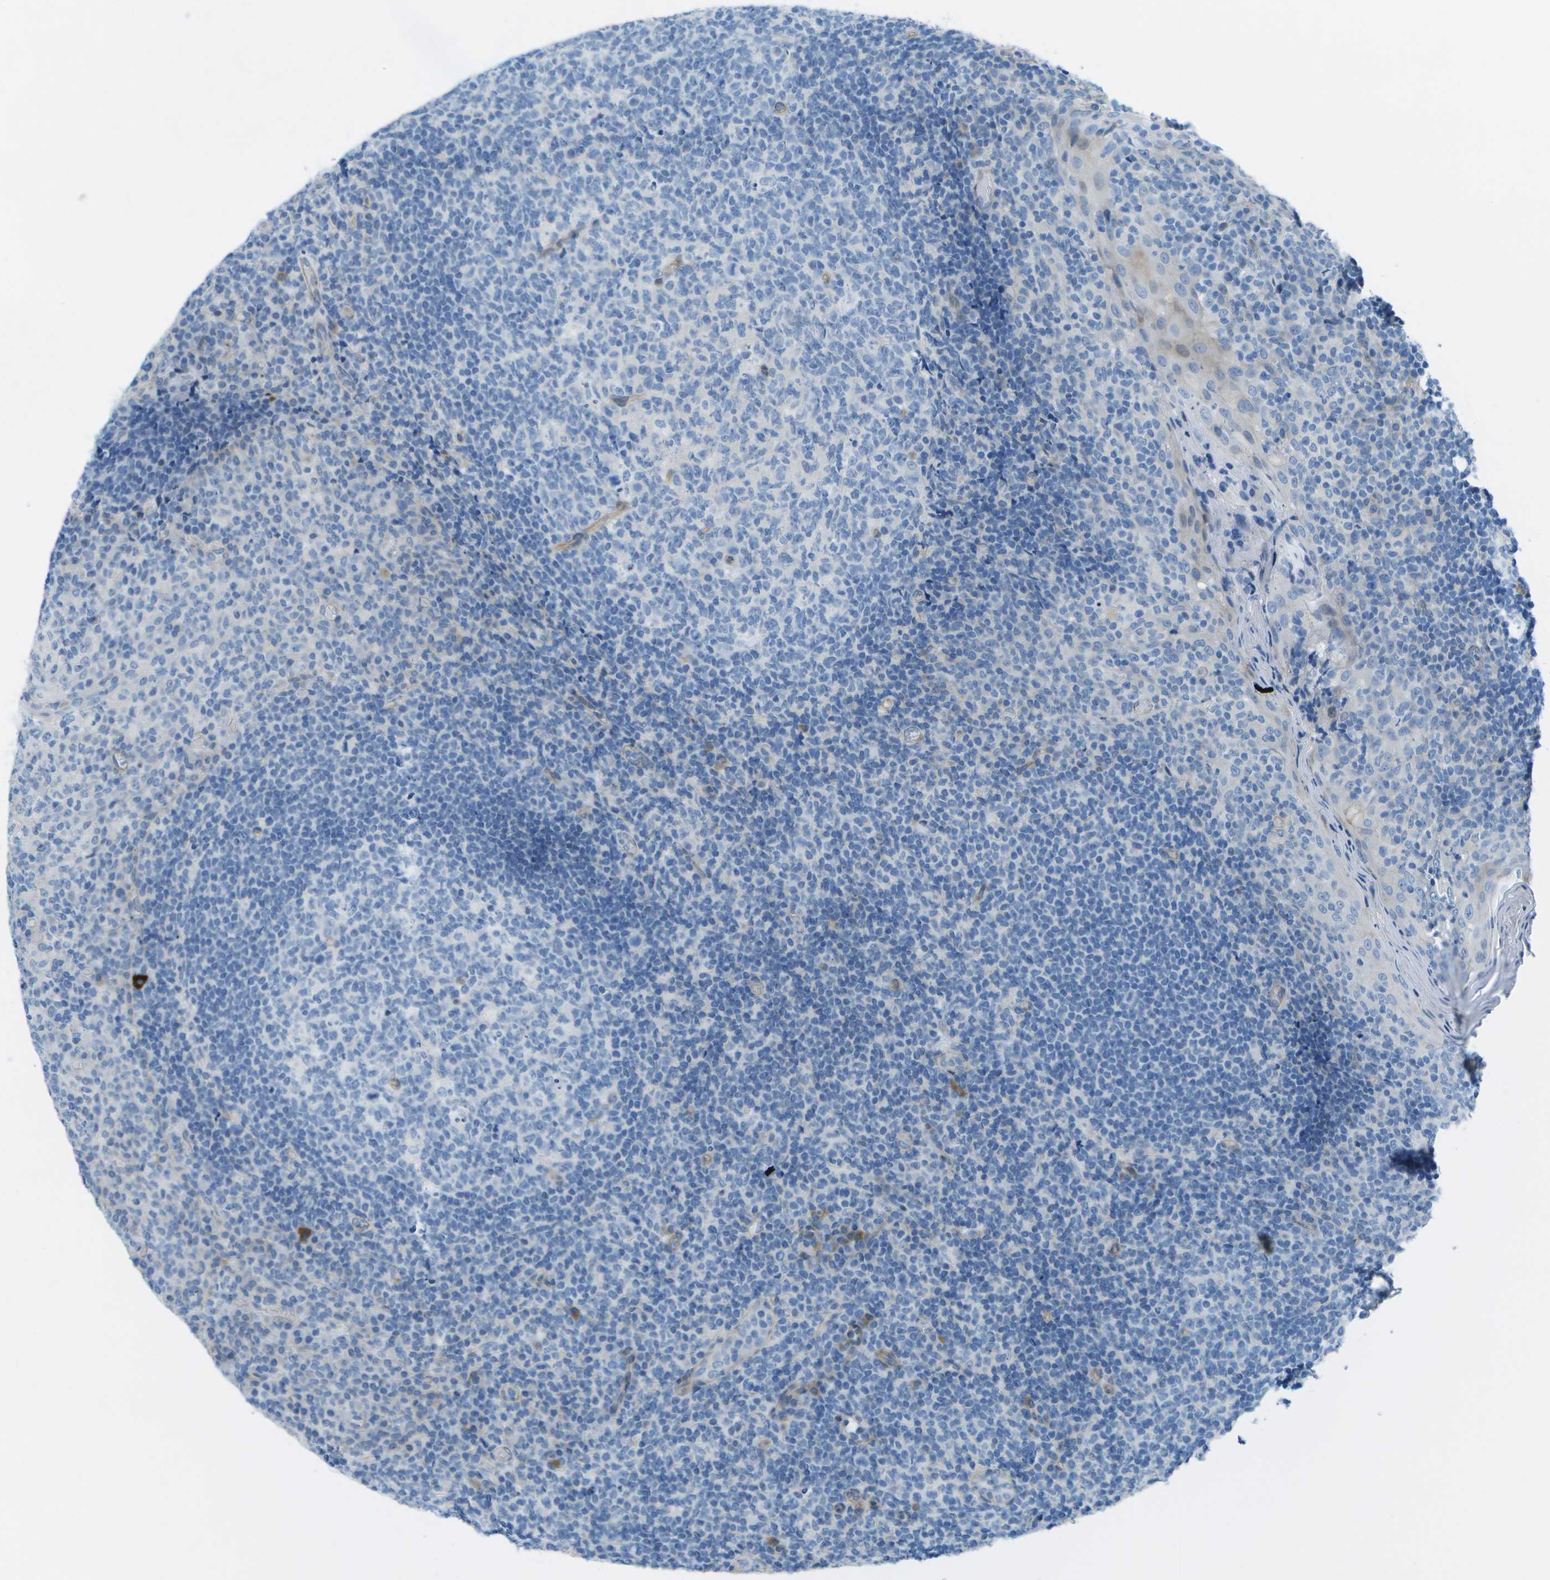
{"staining": {"intensity": "negative", "quantity": "none", "location": "none"}, "tissue": "tonsil", "cell_type": "Germinal center cells", "image_type": "normal", "snomed": [{"axis": "morphology", "description": "Normal tissue, NOS"}, {"axis": "topography", "description": "Tonsil"}], "caption": "The histopathology image displays no significant expression in germinal center cells of tonsil. (DAB IHC with hematoxylin counter stain).", "gene": "SORBS3", "patient": {"sex": "female", "age": 19}}